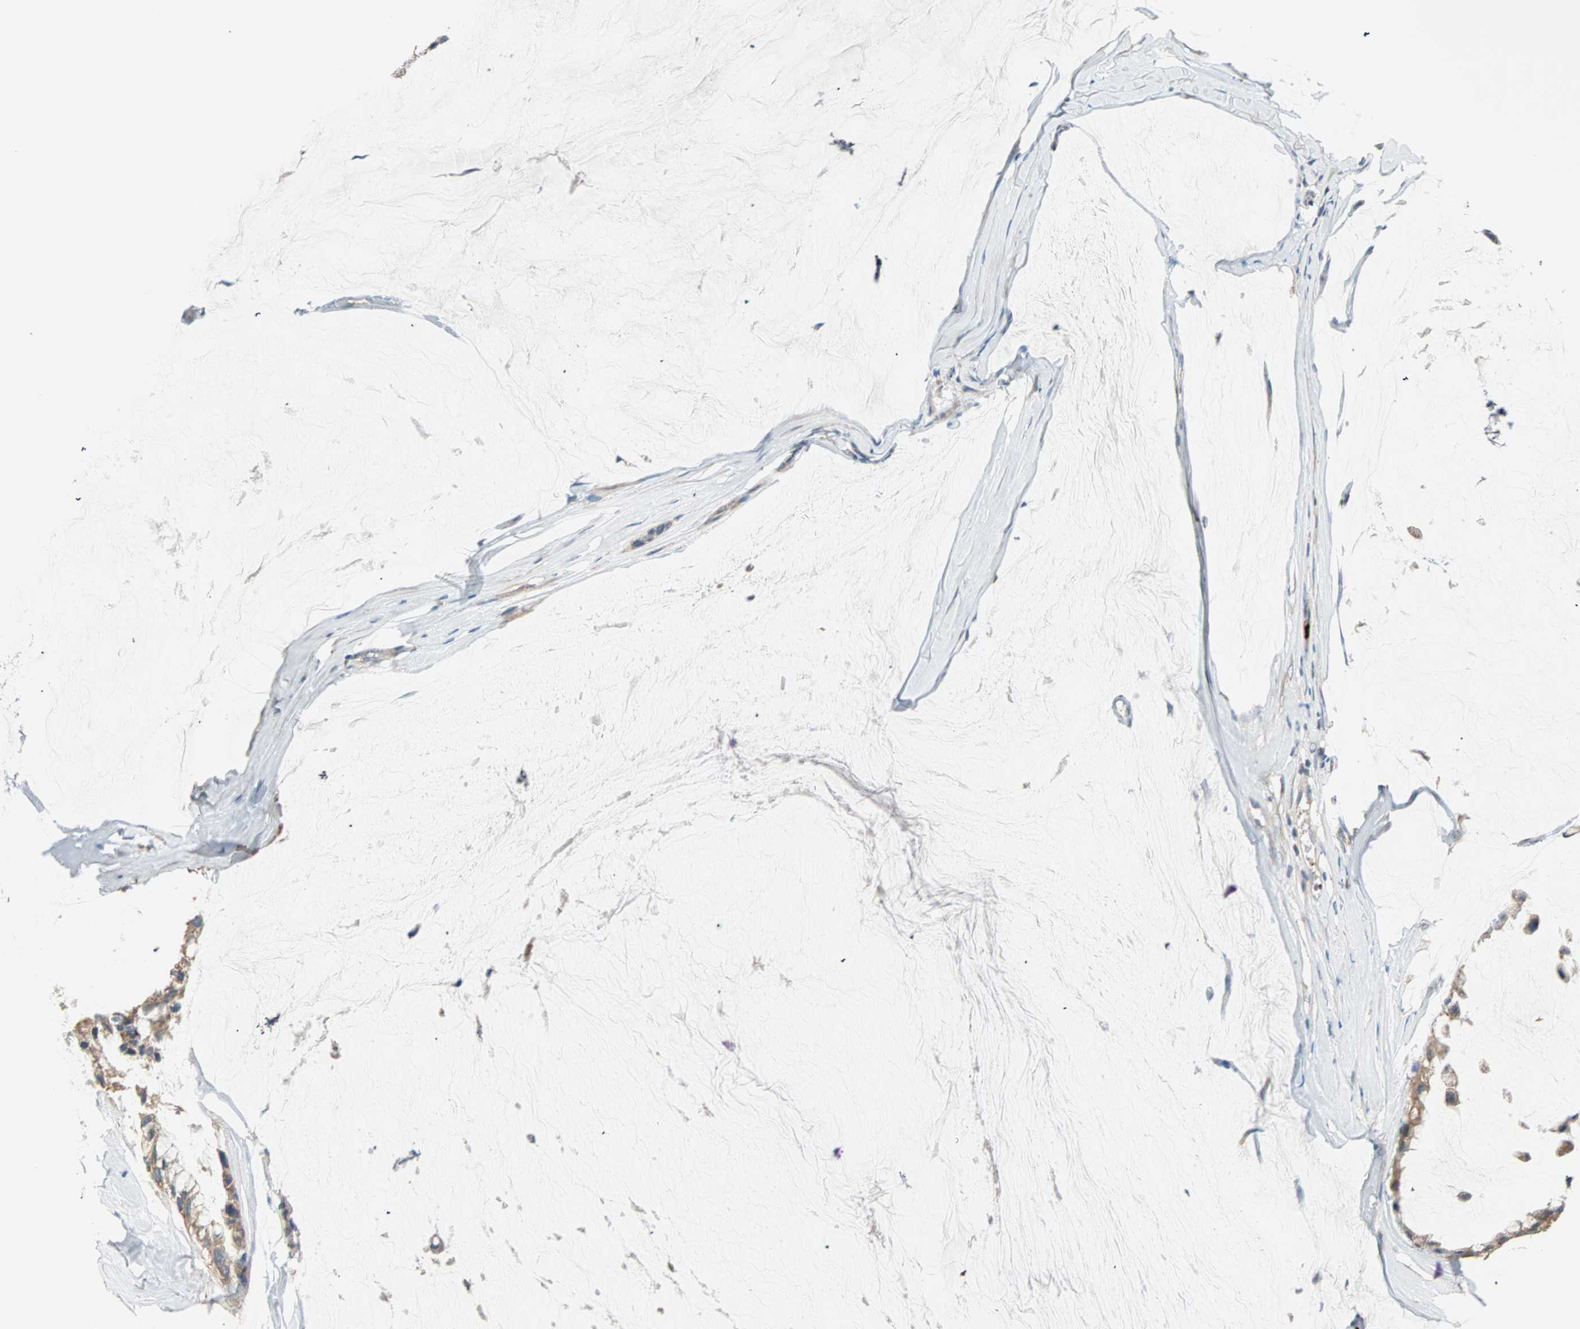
{"staining": {"intensity": "weak", "quantity": ">75%", "location": "cytoplasmic/membranous"}, "tissue": "ovarian cancer", "cell_type": "Tumor cells", "image_type": "cancer", "snomed": [{"axis": "morphology", "description": "Cystadenocarcinoma, mucinous, NOS"}, {"axis": "topography", "description": "Ovary"}], "caption": "Immunohistochemical staining of human ovarian cancer demonstrates low levels of weak cytoplasmic/membranous protein staining in about >75% of tumor cells.", "gene": "RAD18", "patient": {"sex": "female", "age": 39}}